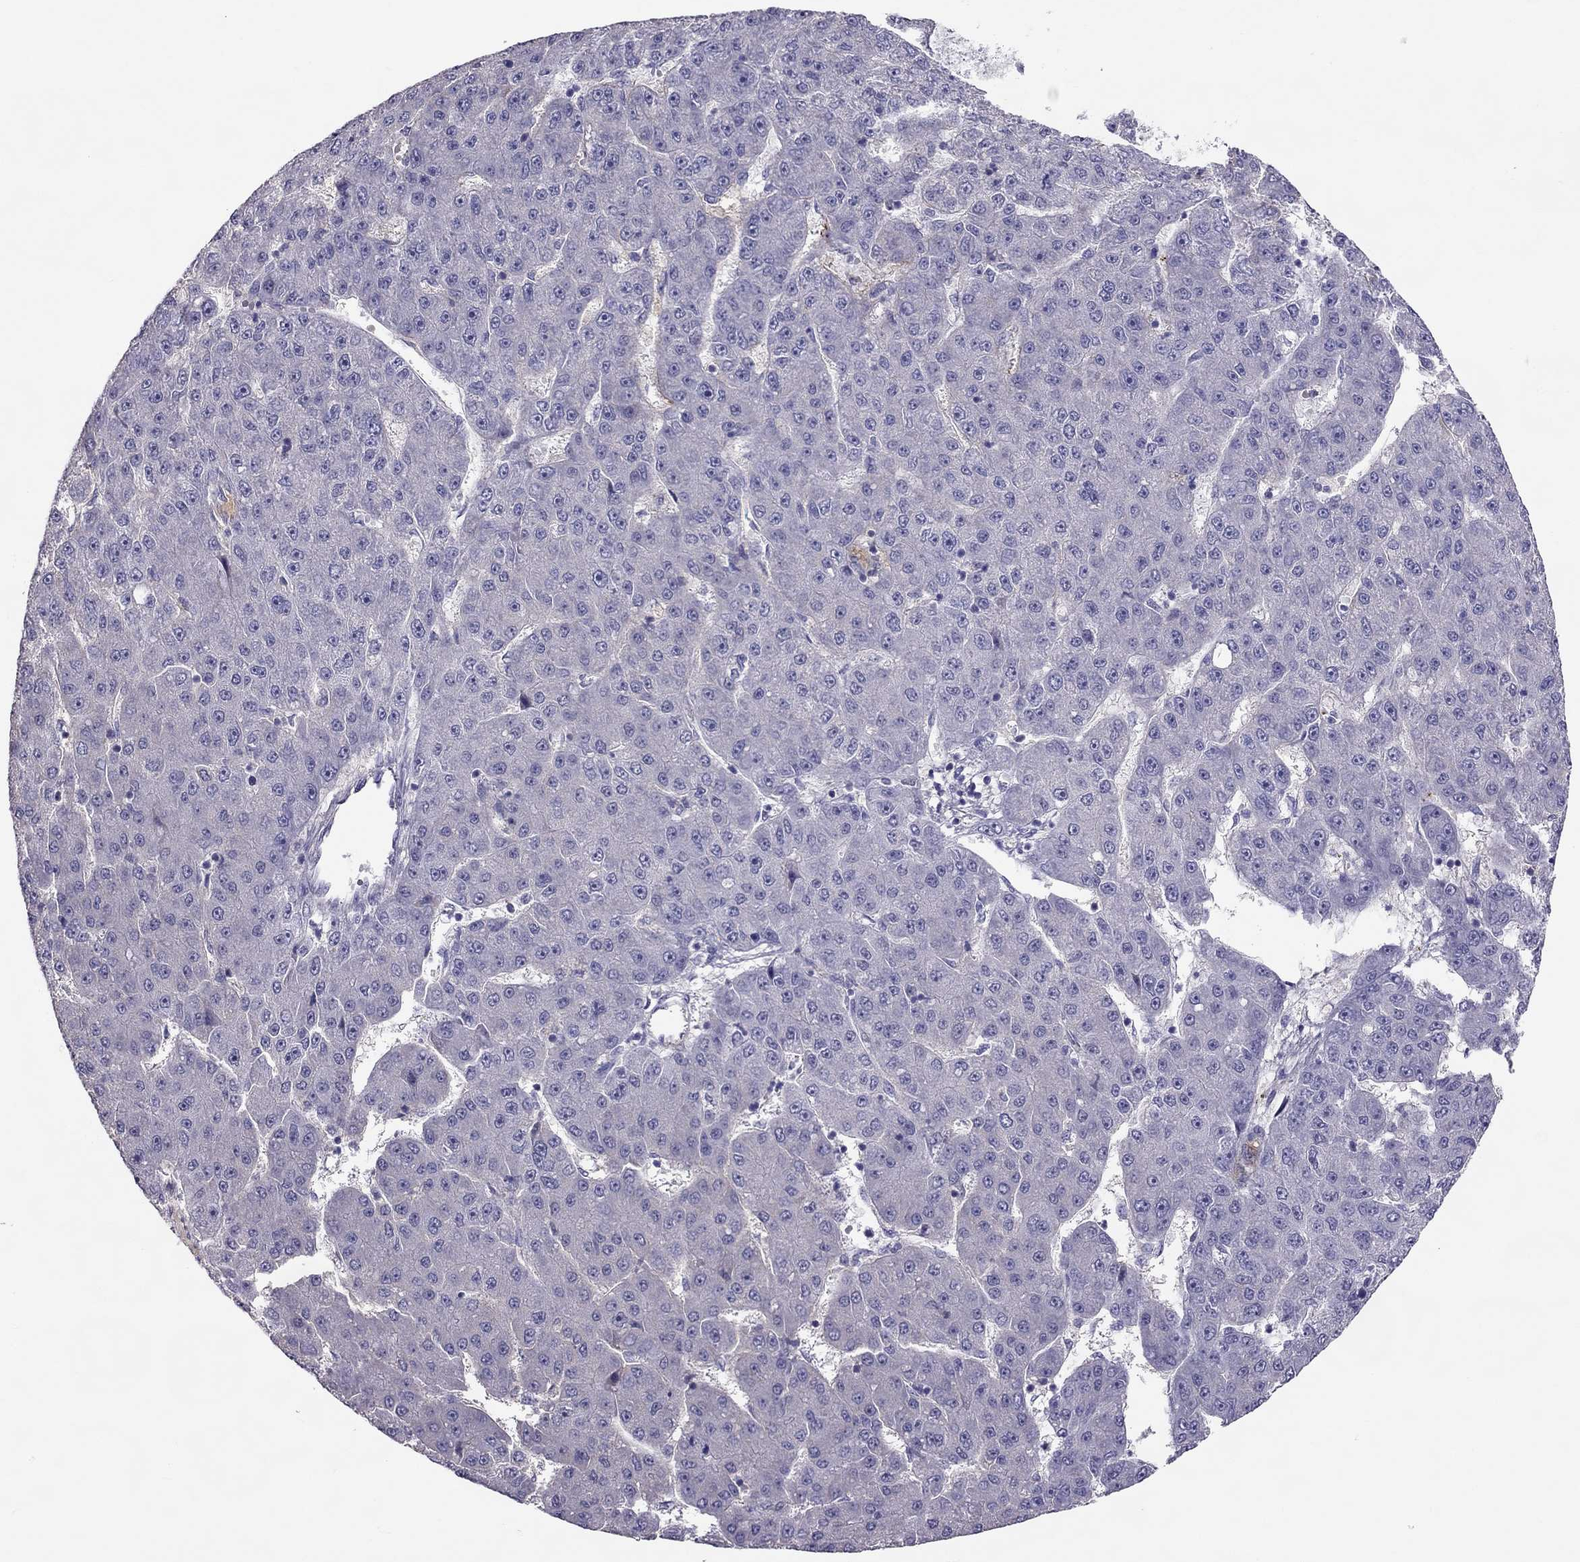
{"staining": {"intensity": "negative", "quantity": "none", "location": "none"}, "tissue": "liver cancer", "cell_type": "Tumor cells", "image_type": "cancer", "snomed": [{"axis": "morphology", "description": "Carcinoma, Hepatocellular, NOS"}, {"axis": "topography", "description": "Liver"}], "caption": "There is no significant staining in tumor cells of liver cancer (hepatocellular carcinoma). (DAB immunohistochemistry (IHC), high magnification).", "gene": "LRRC46", "patient": {"sex": "male", "age": 67}}